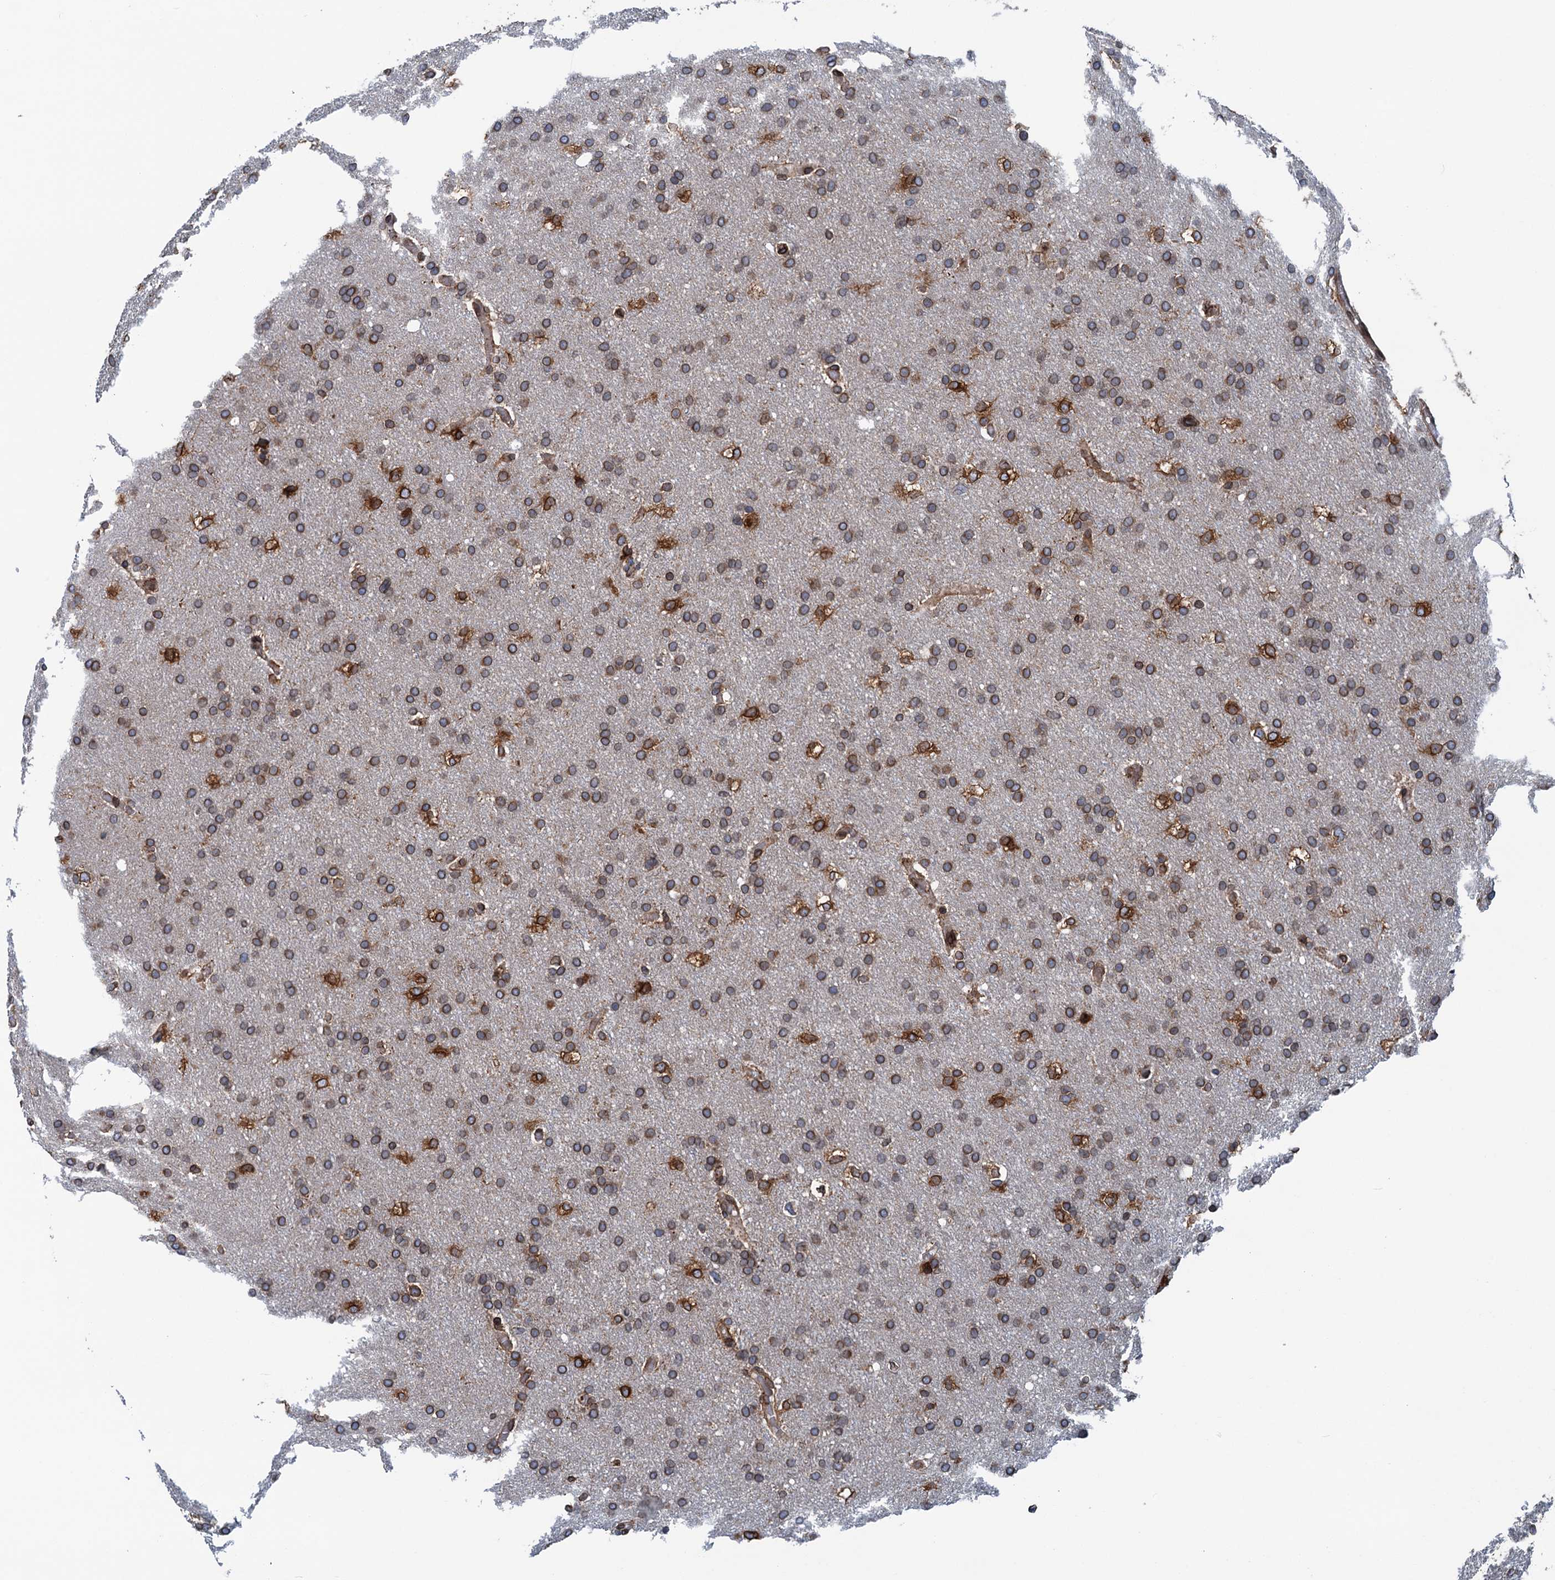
{"staining": {"intensity": "moderate", "quantity": ">75%", "location": "cytoplasmic/membranous"}, "tissue": "glioma", "cell_type": "Tumor cells", "image_type": "cancer", "snomed": [{"axis": "morphology", "description": "Glioma, malignant, High grade"}, {"axis": "topography", "description": "Cerebral cortex"}], "caption": "DAB (3,3'-diaminobenzidine) immunohistochemical staining of glioma shows moderate cytoplasmic/membranous protein expression in about >75% of tumor cells.", "gene": "TMEM205", "patient": {"sex": "female", "age": 36}}